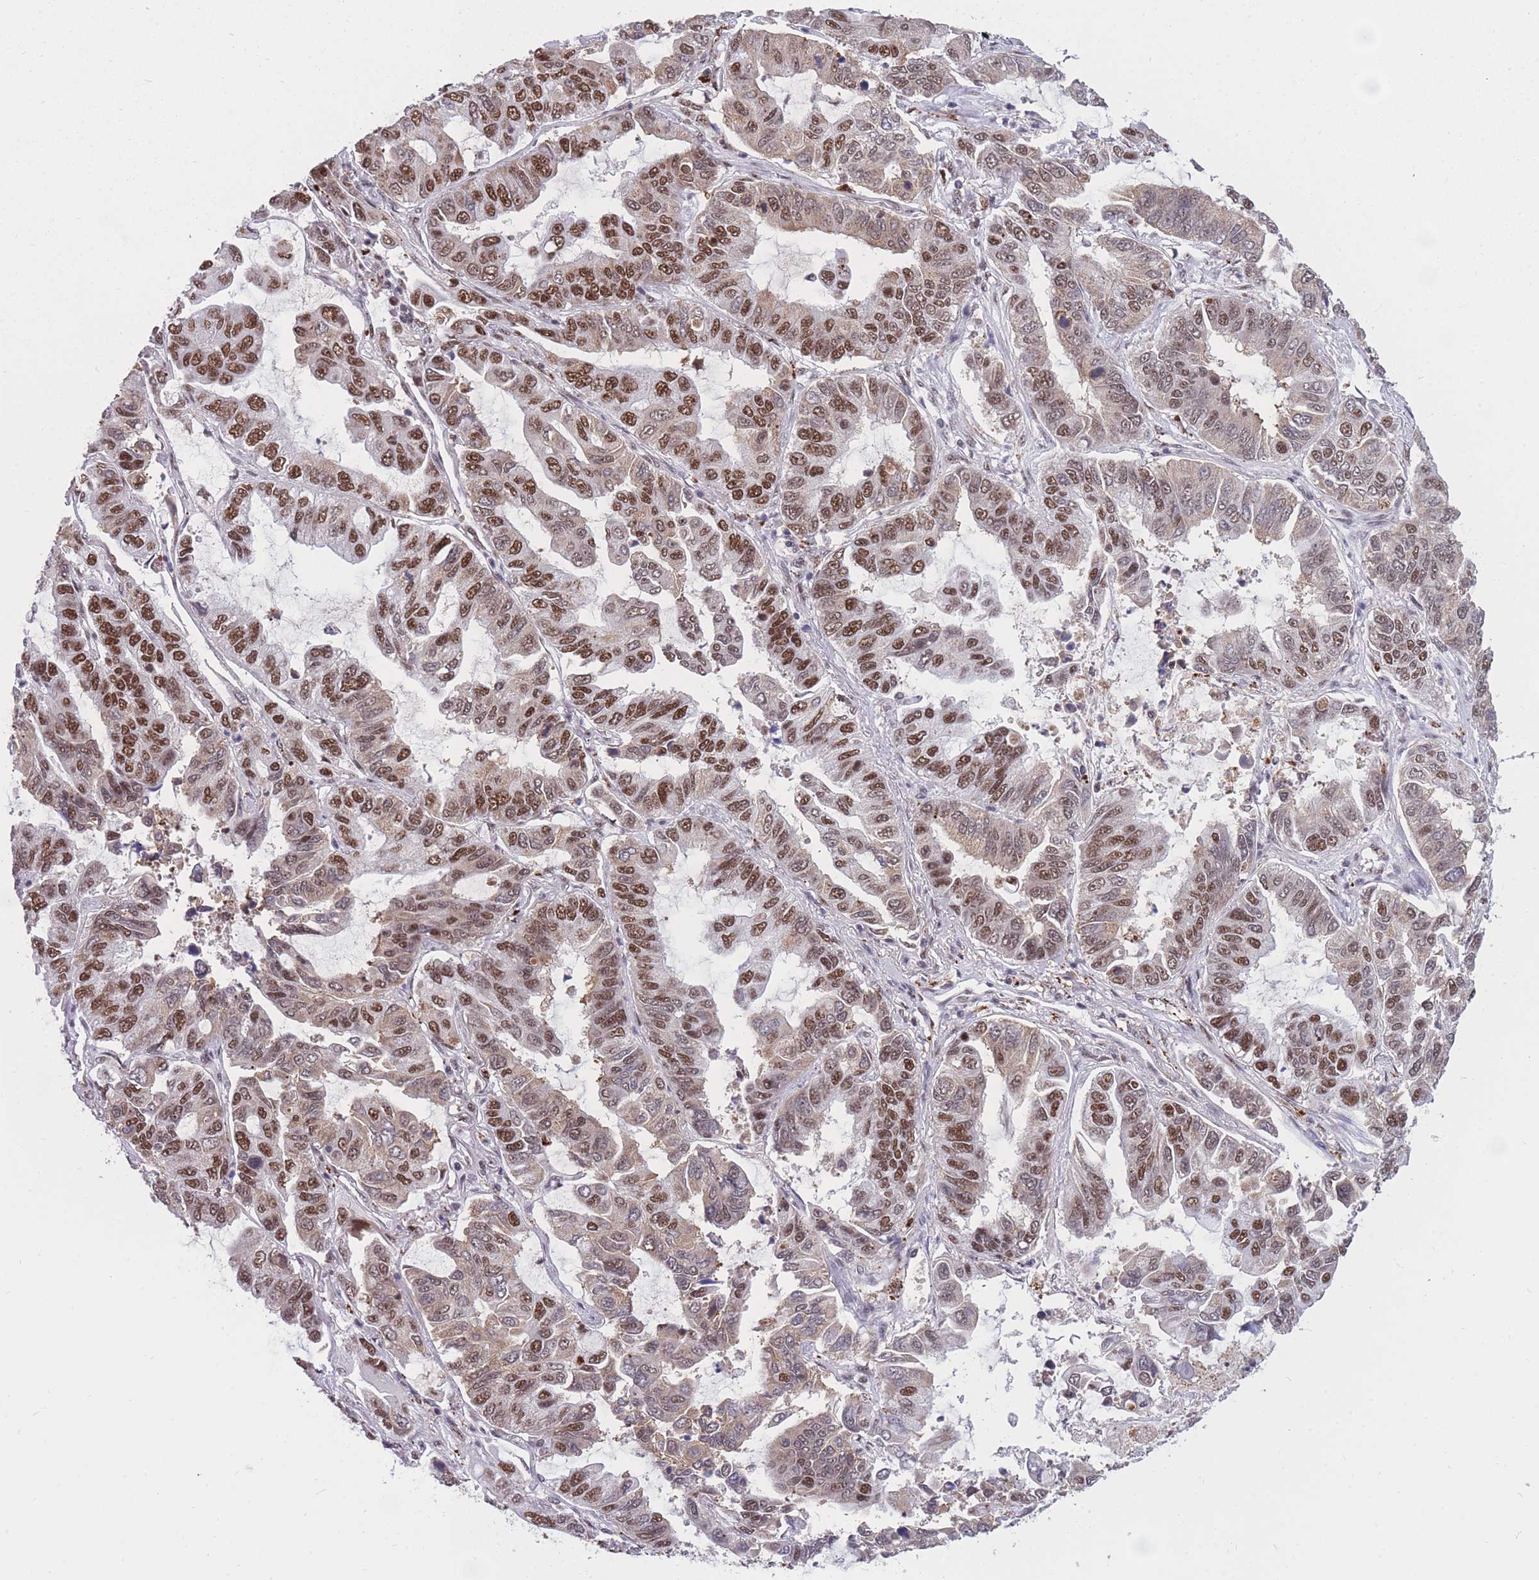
{"staining": {"intensity": "moderate", "quantity": ">75%", "location": "nuclear"}, "tissue": "lung cancer", "cell_type": "Tumor cells", "image_type": "cancer", "snomed": [{"axis": "morphology", "description": "Adenocarcinoma, NOS"}, {"axis": "topography", "description": "Lung"}], "caption": "IHC of human lung cancer (adenocarcinoma) demonstrates medium levels of moderate nuclear staining in about >75% of tumor cells.", "gene": "PRPF19", "patient": {"sex": "male", "age": 64}}